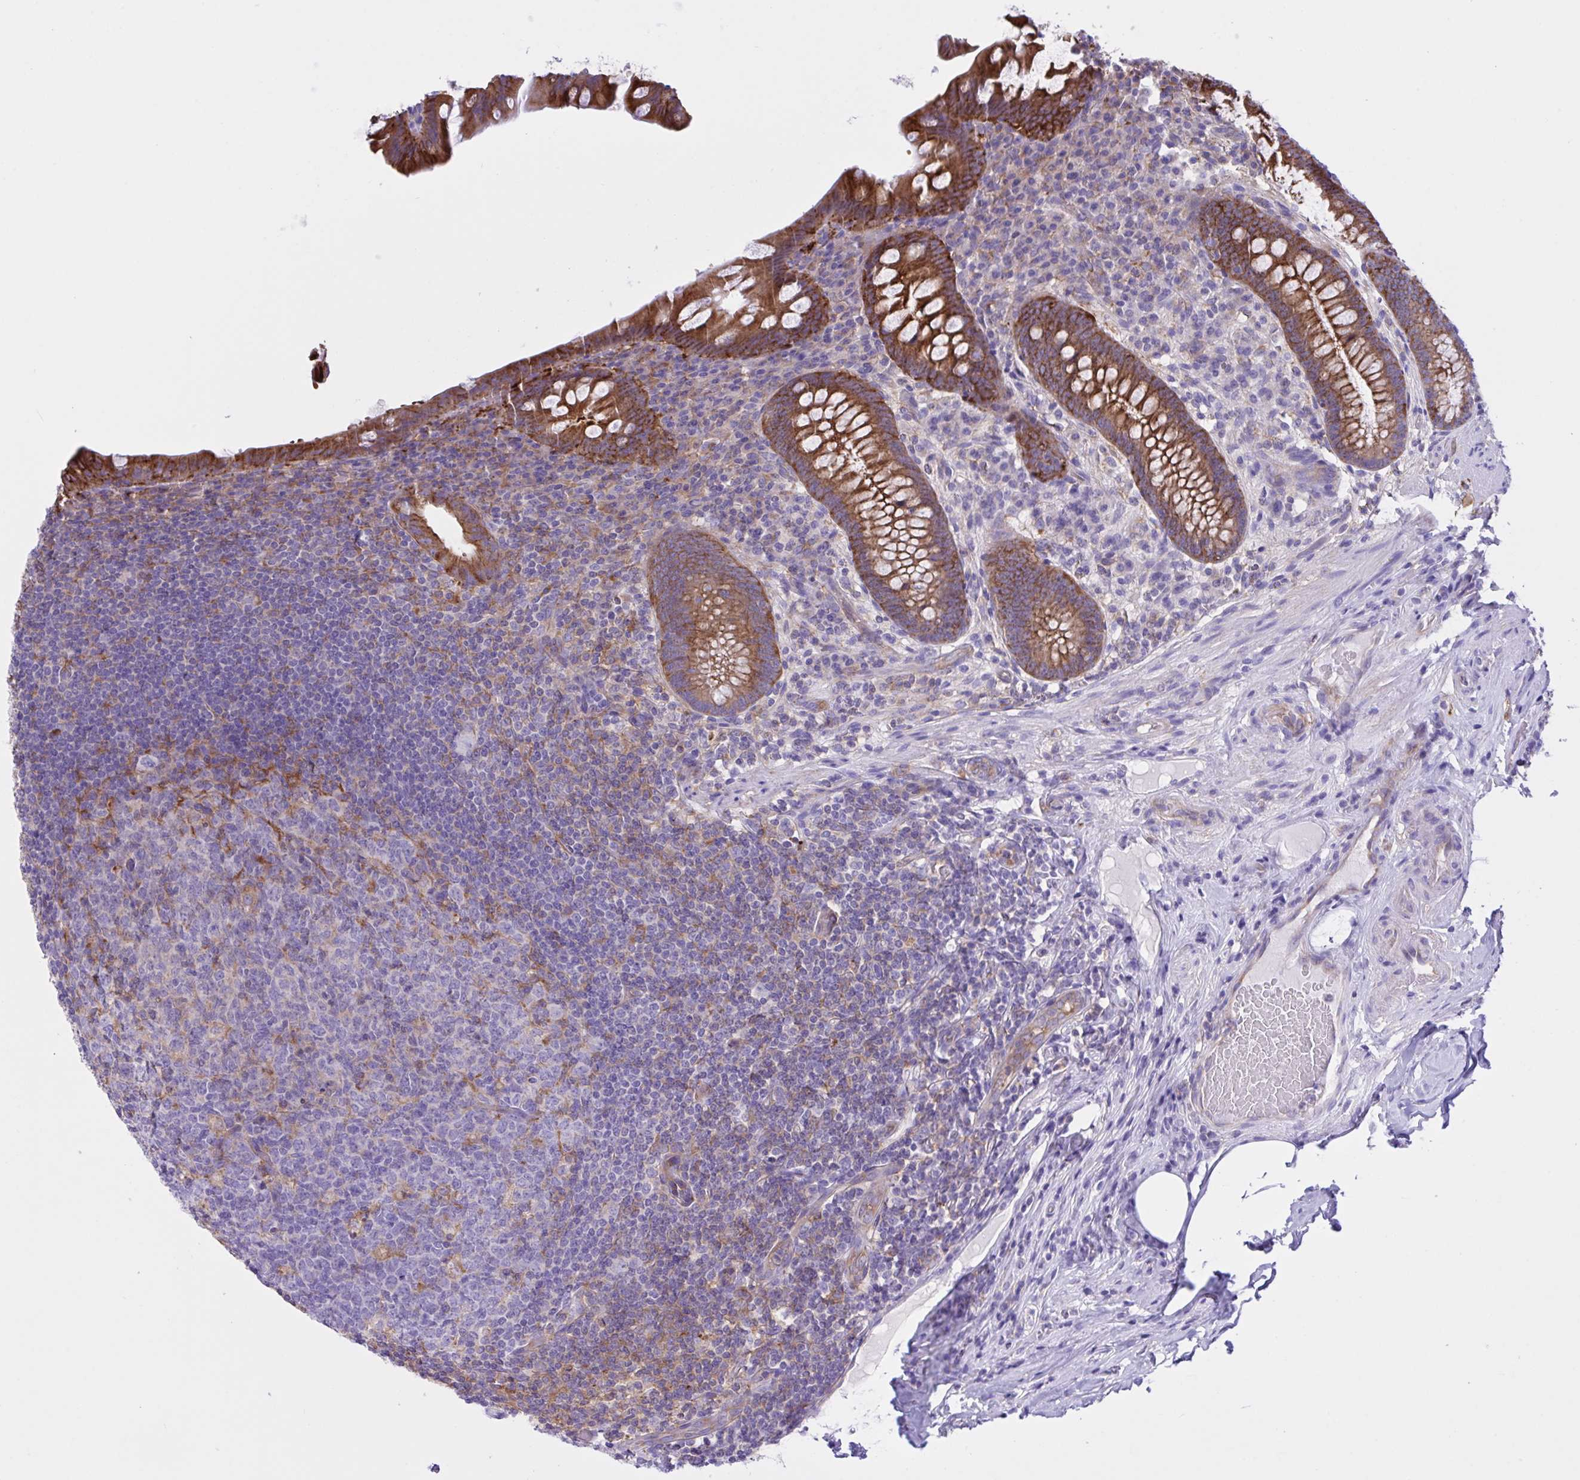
{"staining": {"intensity": "strong", "quantity": ">75%", "location": "cytoplasmic/membranous"}, "tissue": "appendix", "cell_type": "Glandular cells", "image_type": "normal", "snomed": [{"axis": "morphology", "description": "Normal tissue, NOS"}, {"axis": "topography", "description": "Appendix"}], "caption": "Immunohistochemistry (DAB) staining of unremarkable appendix exhibits strong cytoplasmic/membranous protein expression in approximately >75% of glandular cells. Using DAB (3,3'-diaminobenzidine) (brown) and hematoxylin (blue) stains, captured at high magnification using brightfield microscopy.", "gene": "OR51M1", "patient": {"sex": "male", "age": 71}}